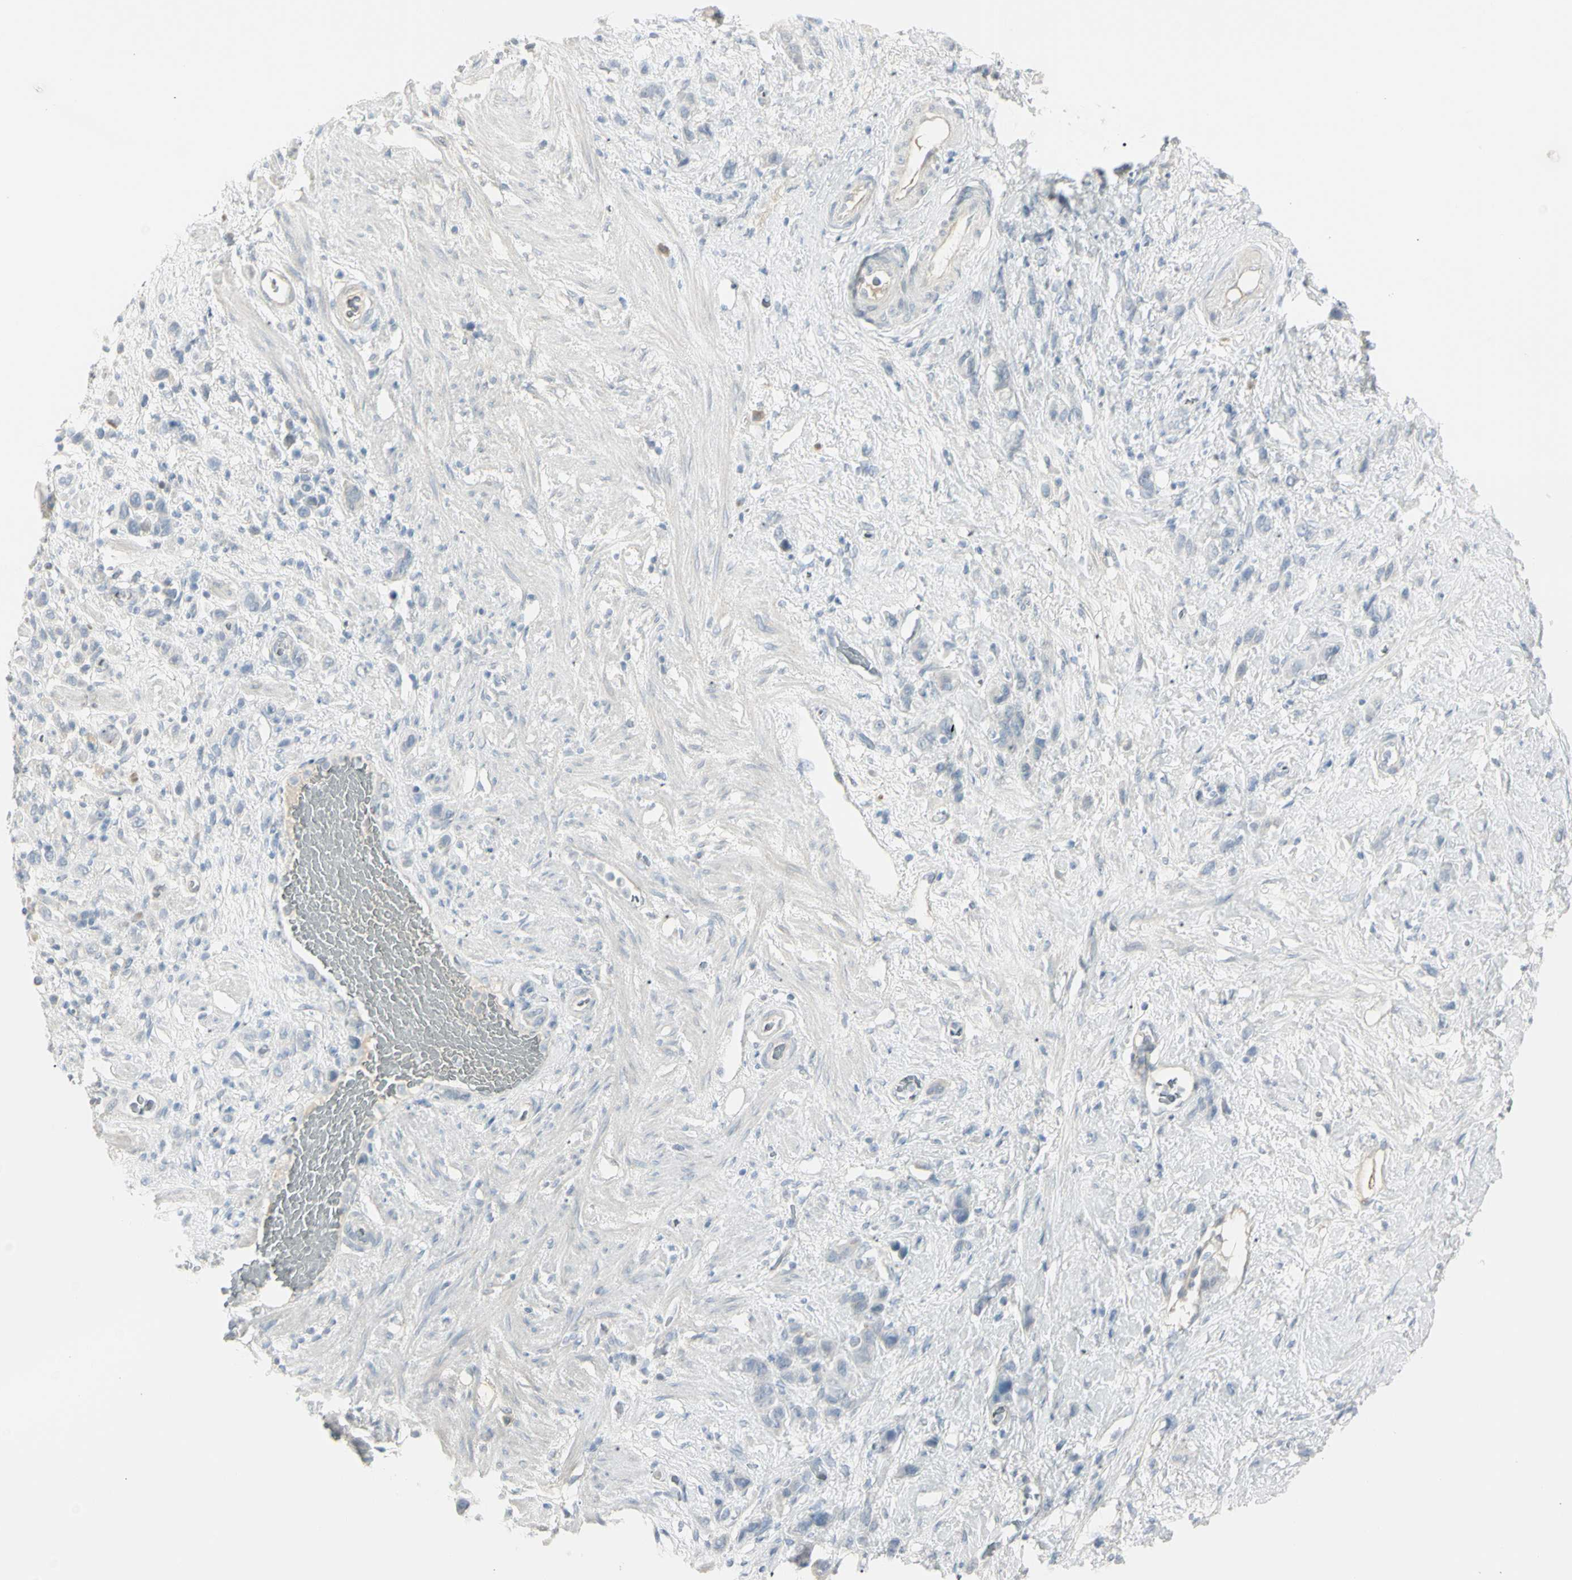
{"staining": {"intensity": "negative", "quantity": "none", "location": "none"}, "tissue": "stomach cancer", "cell_type": "Tumor cells", "image_type": "cancer", "snomed": [{"axis": "morphology", "description": "Adenocarcinoma, NOS"}, {"axis": "morphology", "description": "Adenocarcinoma, High grade"}, {"axis": "topography", "description": "Stomach, upper"}, {"axis": "topography", "description": "Stomach, lower"}], "caption": "High-grade adenocarcinoma (stomach) was stained to show a protein in brown. There is no significant staining in tumor cells. (Immunohistochemistry, brightfield microscopy, high magnification).", "gene": "PIP", "patient": {"sex": "female", "age": 65}}